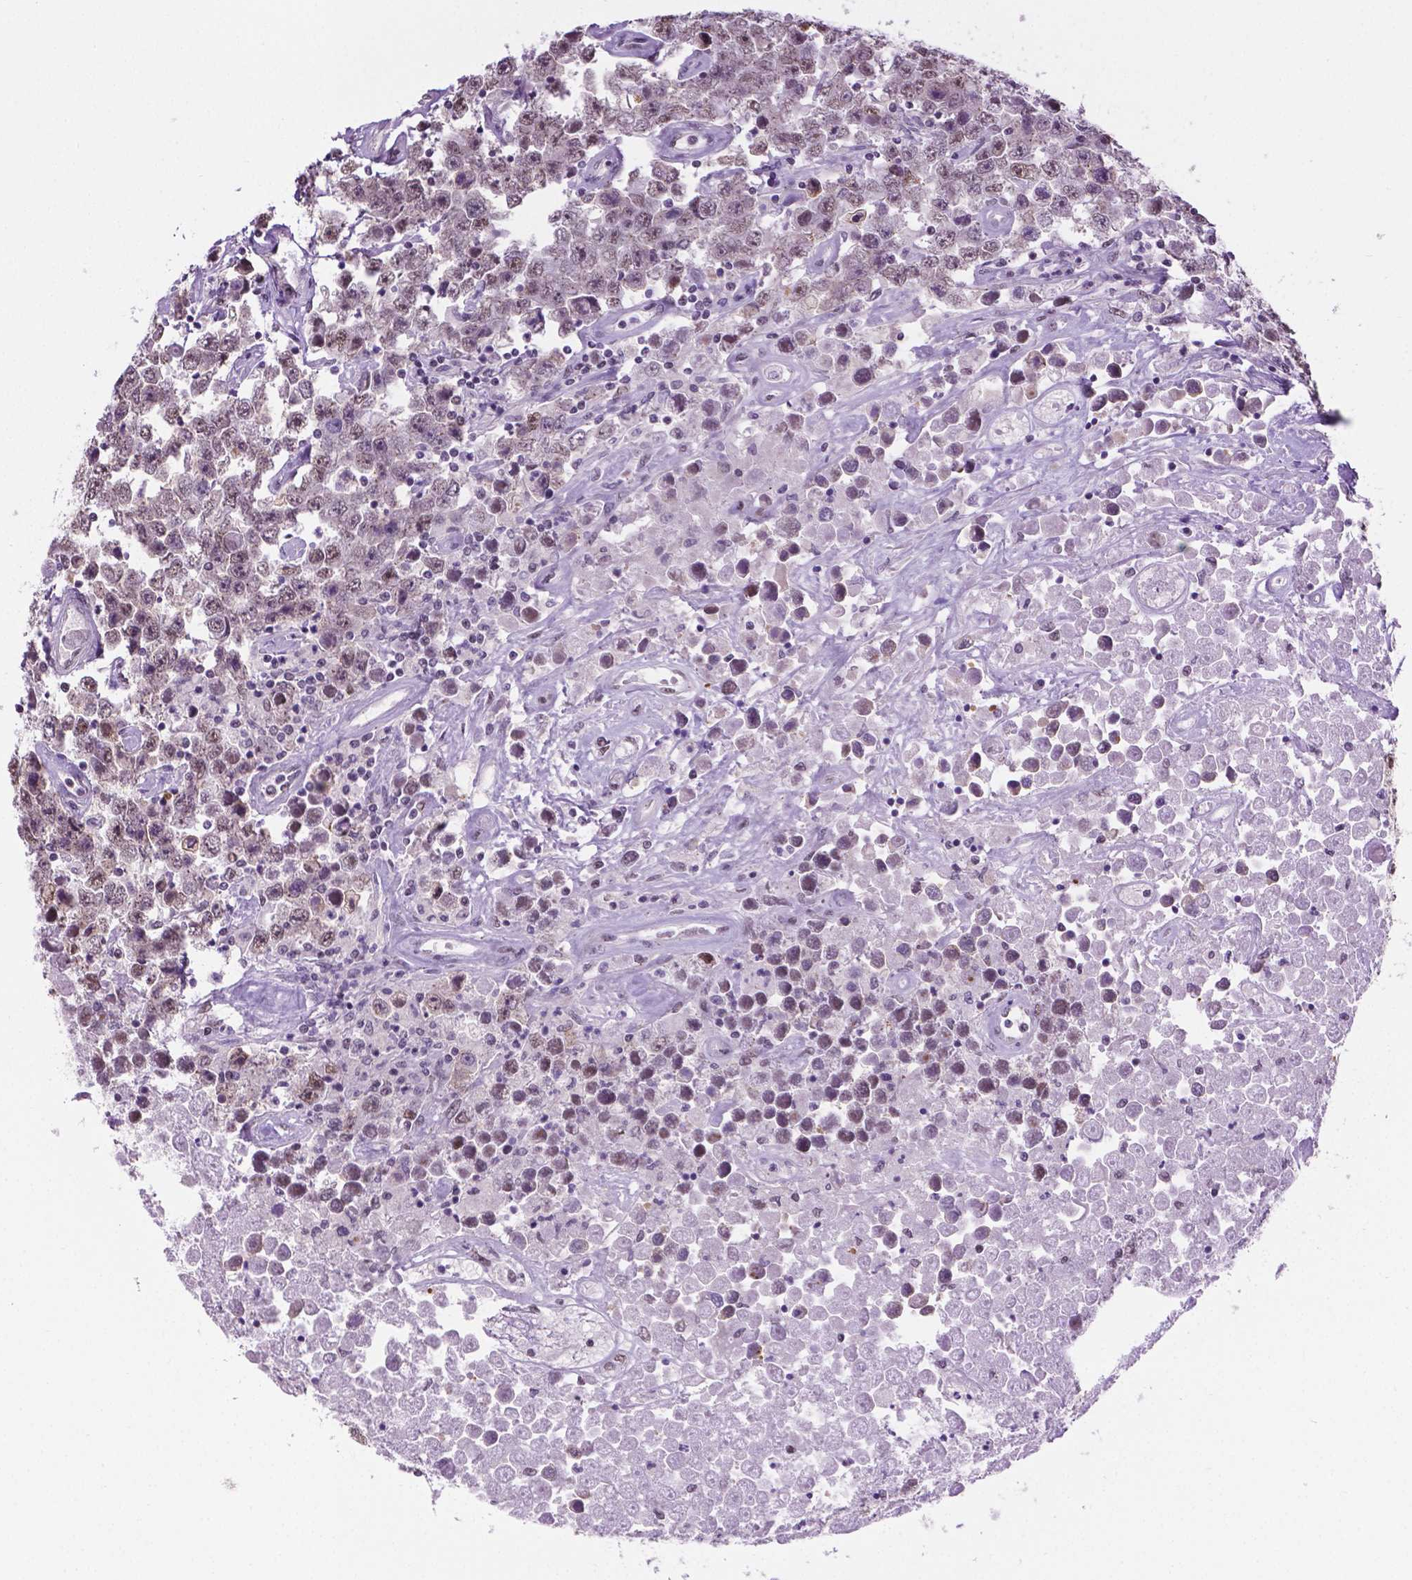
{"staining": {"intensity": "weak", "quantity": "<25%", "location": "nuclear"}, "tissue": "testis cancer", "cell_type": "Tumor cells", "image_type": "cancer", "snomed": [{"axis": "morphology", "description": "Seminoma, NOS"}, {"axis": "topography", "description": "Testis"}], "caption": "The image demonstrates no significant expression in tumor cells of seminoma (testis). (Stains: DAB immunohistochemistry (IHC) with hematoxylin counter stain, Microscopy: brightfield microscopy at high magnification).", "gene": "ABI2", "patient": {"sex": "male", "age": 52}}